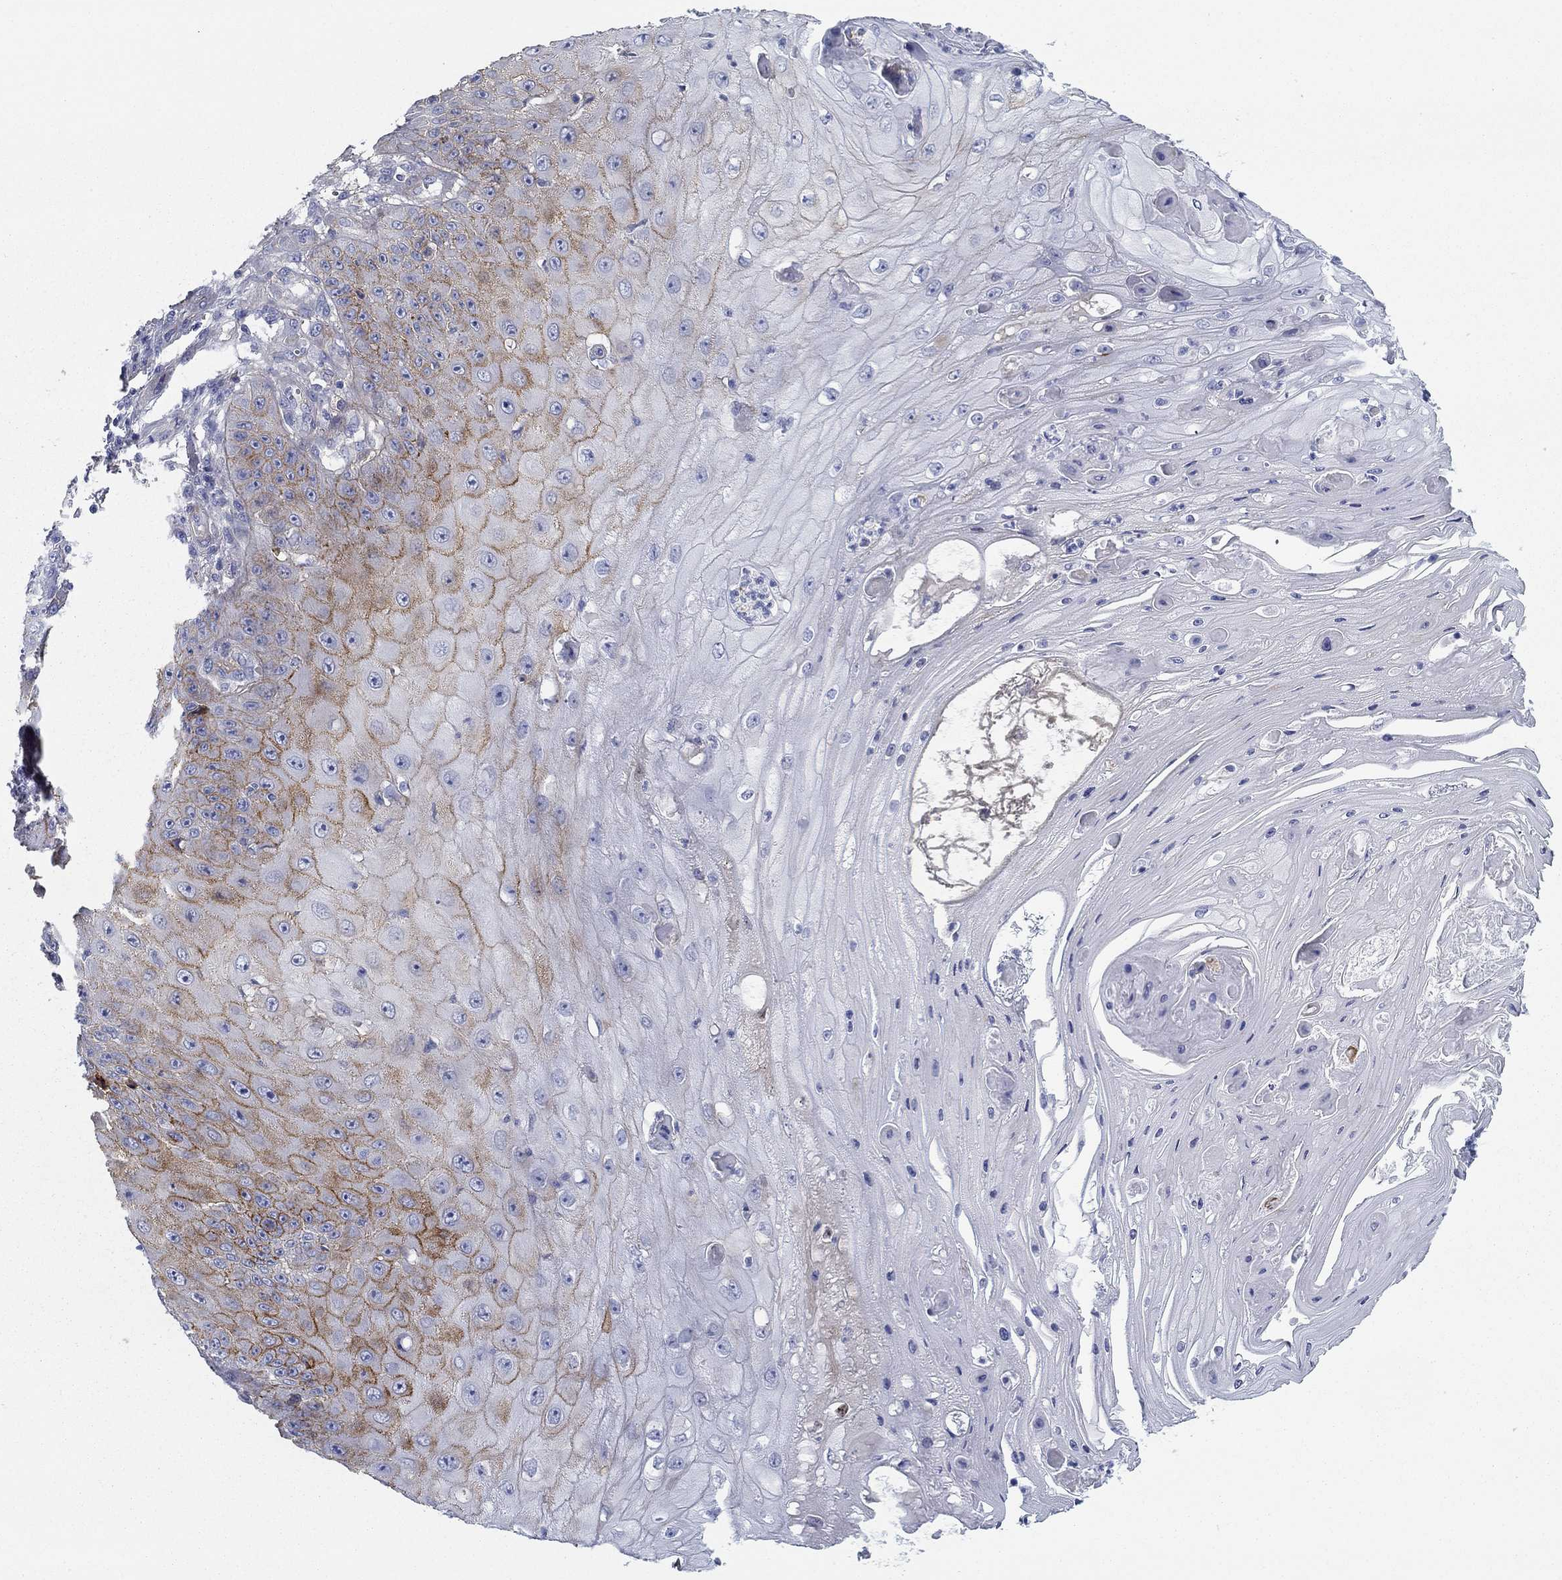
{"staining": {"intensity": "strong", "quantity": ">75%", "location": "cytoplasmic/membranous"}, "tissue": "skin cancer", "cell_type": "Tumor cells", "image_type": "cancer", "snomed": [{"axis": "morphology", "description": "Squamous cell carcinoma, NOS"}, {"axis": "topography", "description": "Skin"}], "caption": "This is a histology image of immunohistochemistry staining of skin cancer, which shows strong staining in the cytoplasmic/membranous of tumor cells.", "gene": "GPC1", "patient": {"sex": "male", "age": 70}}